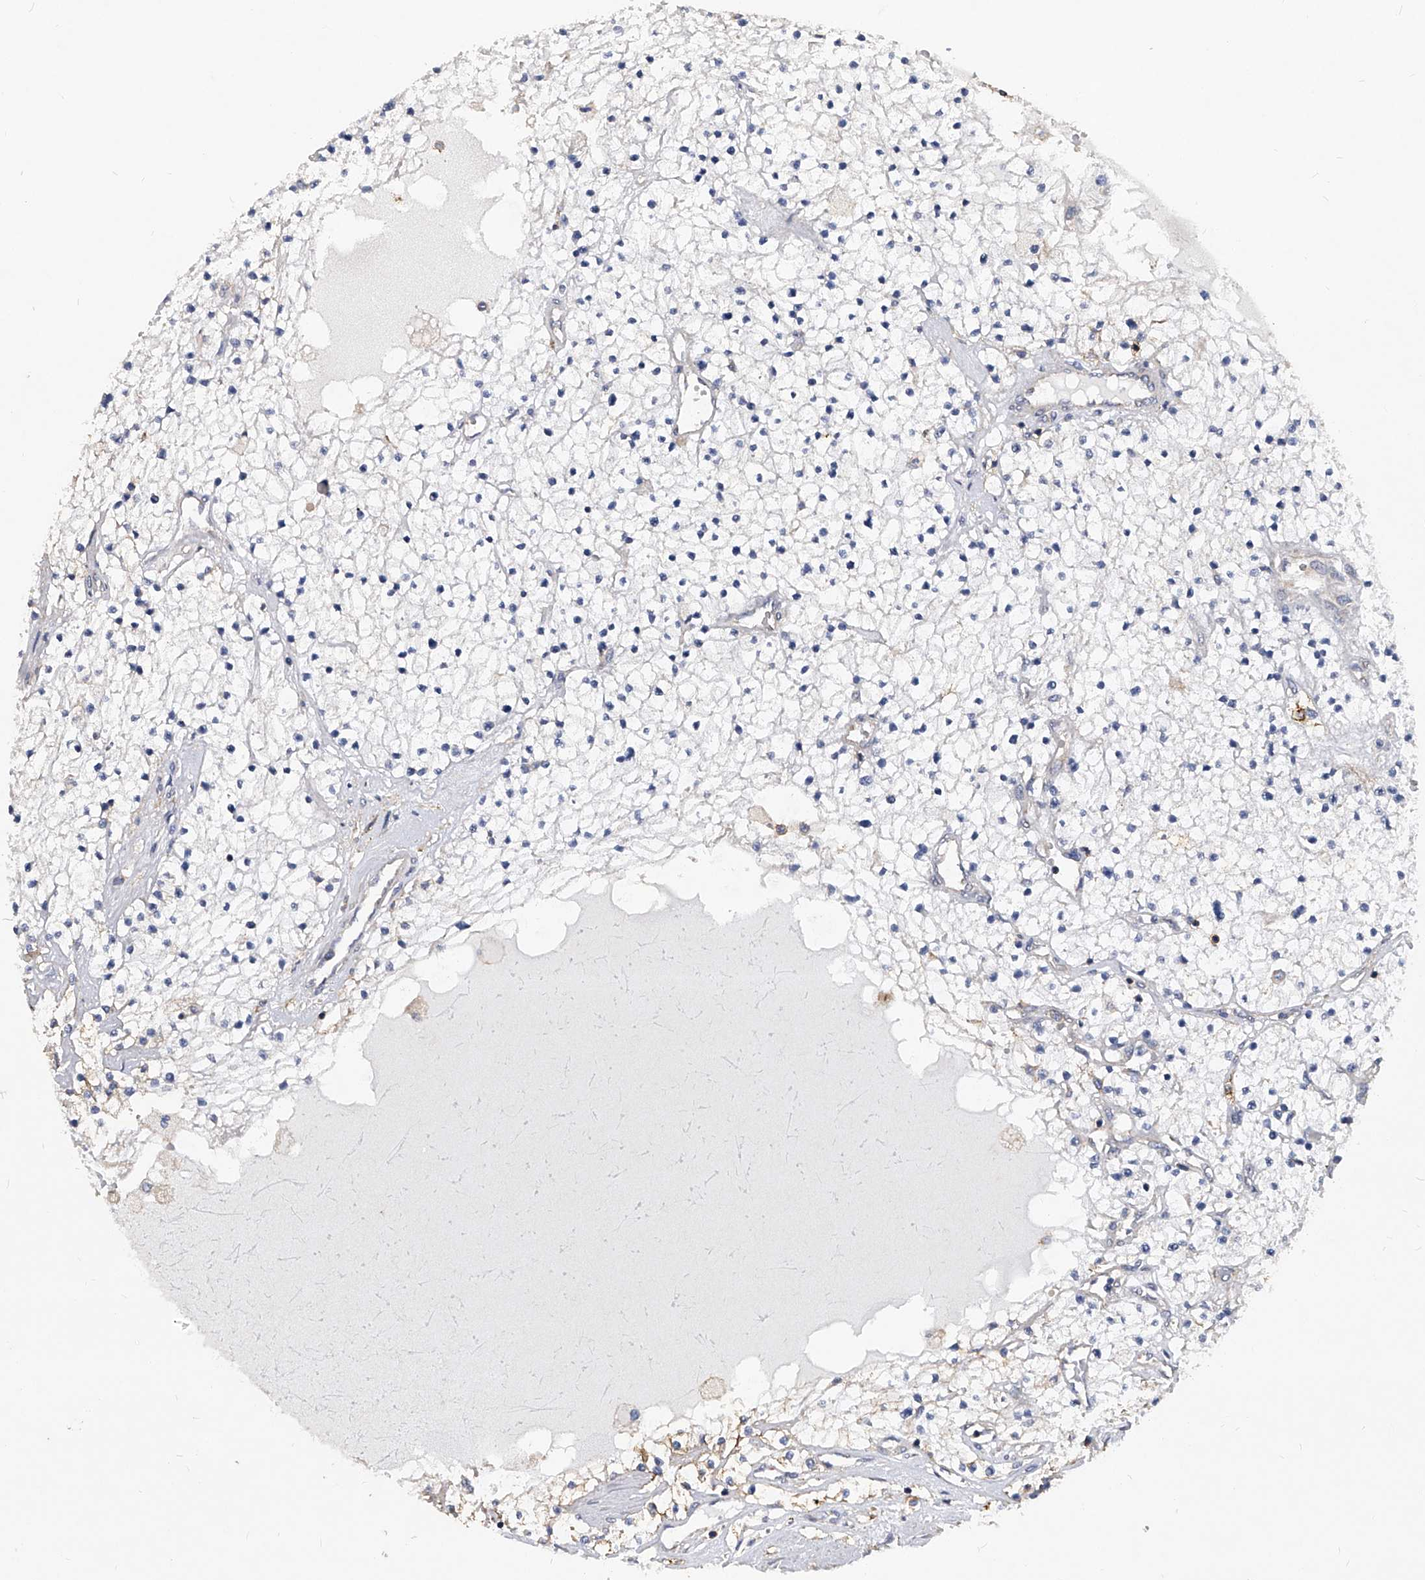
{"staining": {"intensity": "negative", "quantity": "none", "location": "none"}, "tissue": "renal cancer", "cell_type": "Tumor cells", "image_type": "cancer", "snomed": [{"axis": "morphology", "description": "Adenocarcinoma, NOS"}, {"axis": "topography", "description": "Kidney"}], "caption": "Immunohistochemistry (IHC) image of neoplastic tissue: adenocarcinoma (renal) stained with DAB displays no significant protein expression in tumor cells. Nuclei are stained in blue.", "gene": "ATG5", "patient": {"sex": "male", "age": 68}}